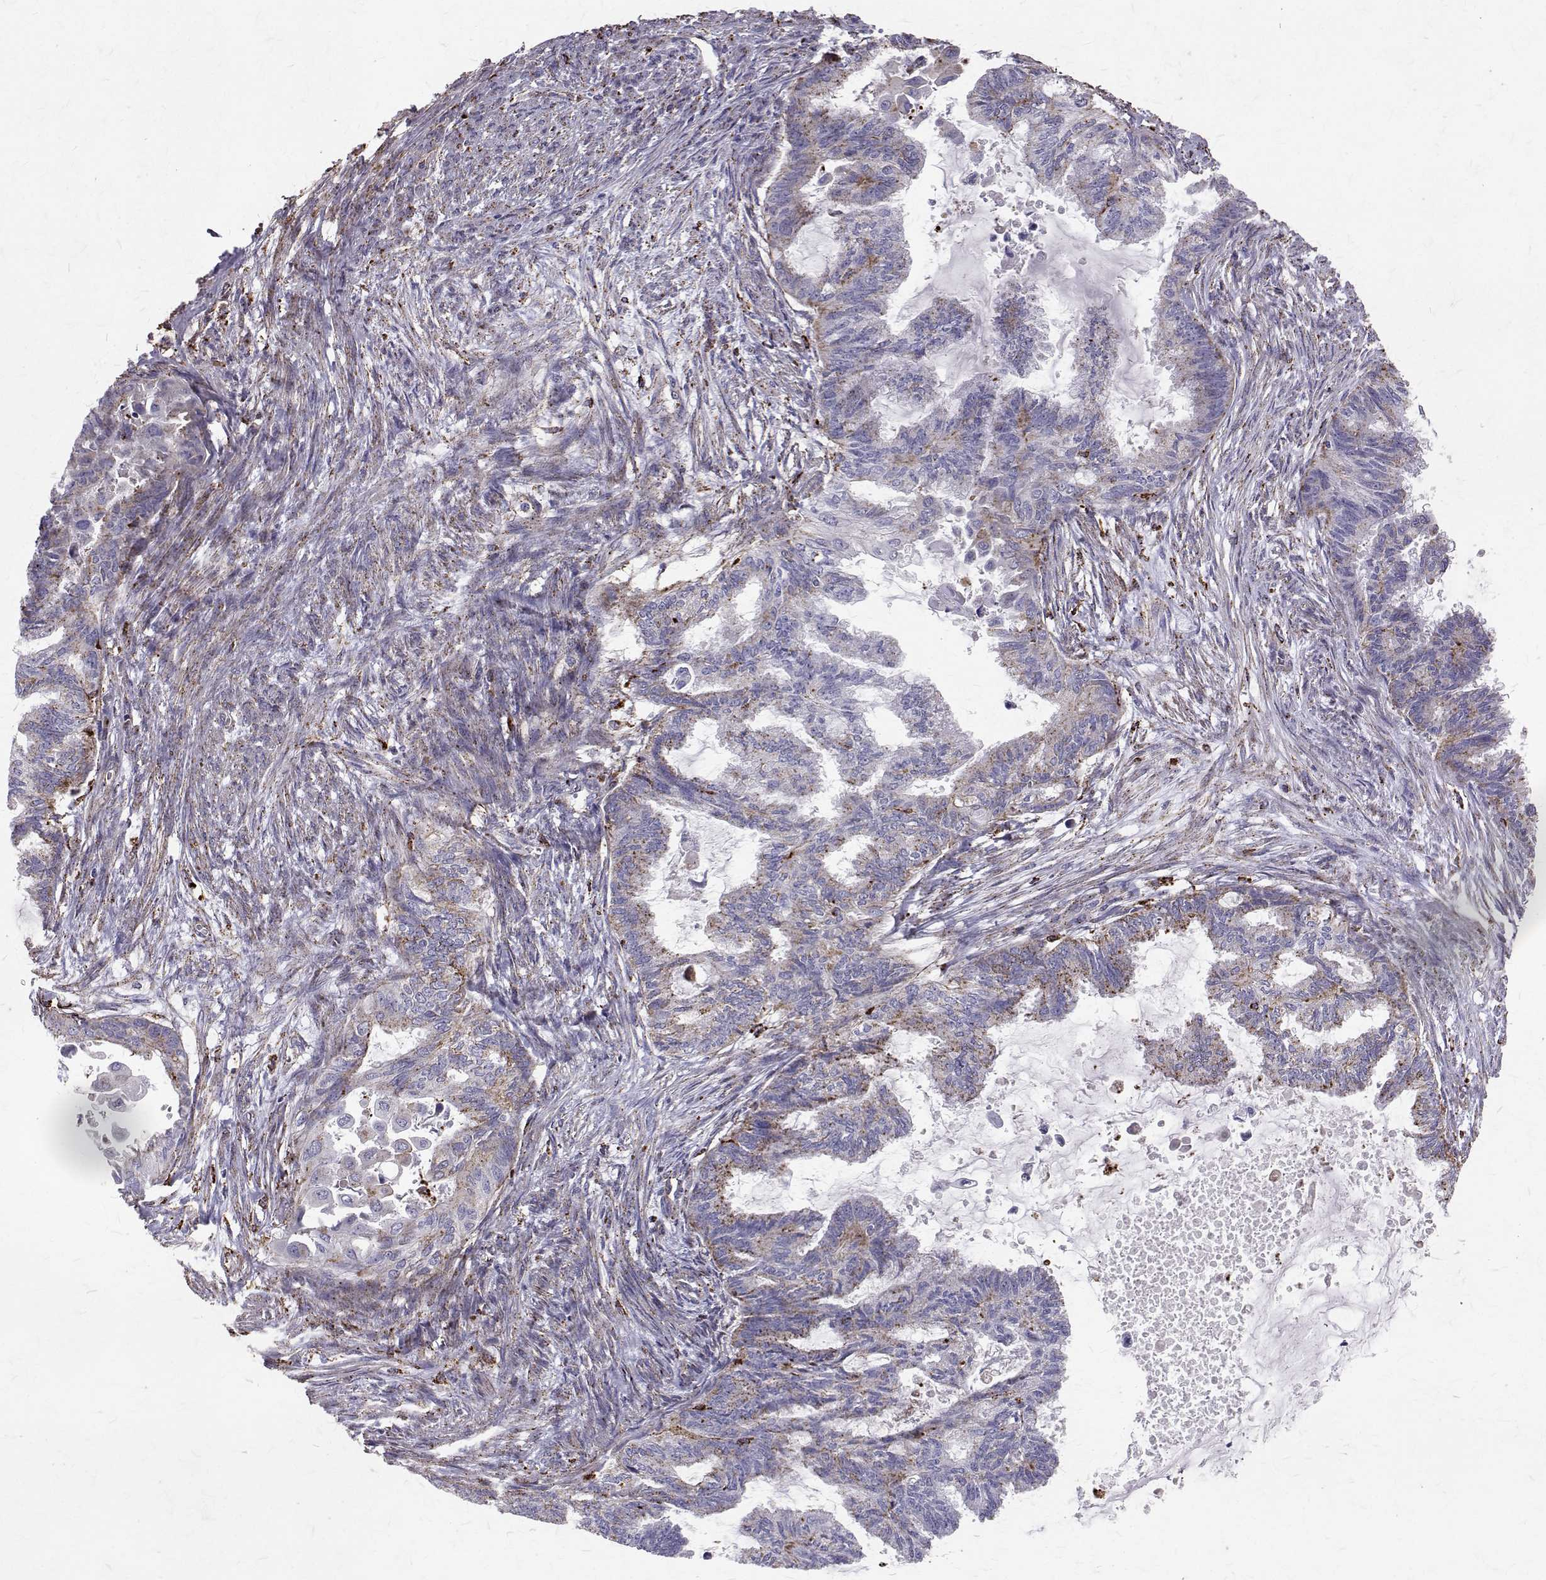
{"staining": {"intensity": "negative", "quantity": "none", "location": "none"}, "tissue": "endometrial cancer", "cell_type": "Tumor cells", "image_type": "cancer", "snomed": [{"axis": "morphology", "description": "Adenocarcinoma, NOS"}, {"axis": "topography", "description": "Endometrium"}], "caption": "Tumor cells show no significant protein staining in adenocarcinoma (endometrial).", "gene": "TPP1", "patient": {"sex": "female", "age": 86}}